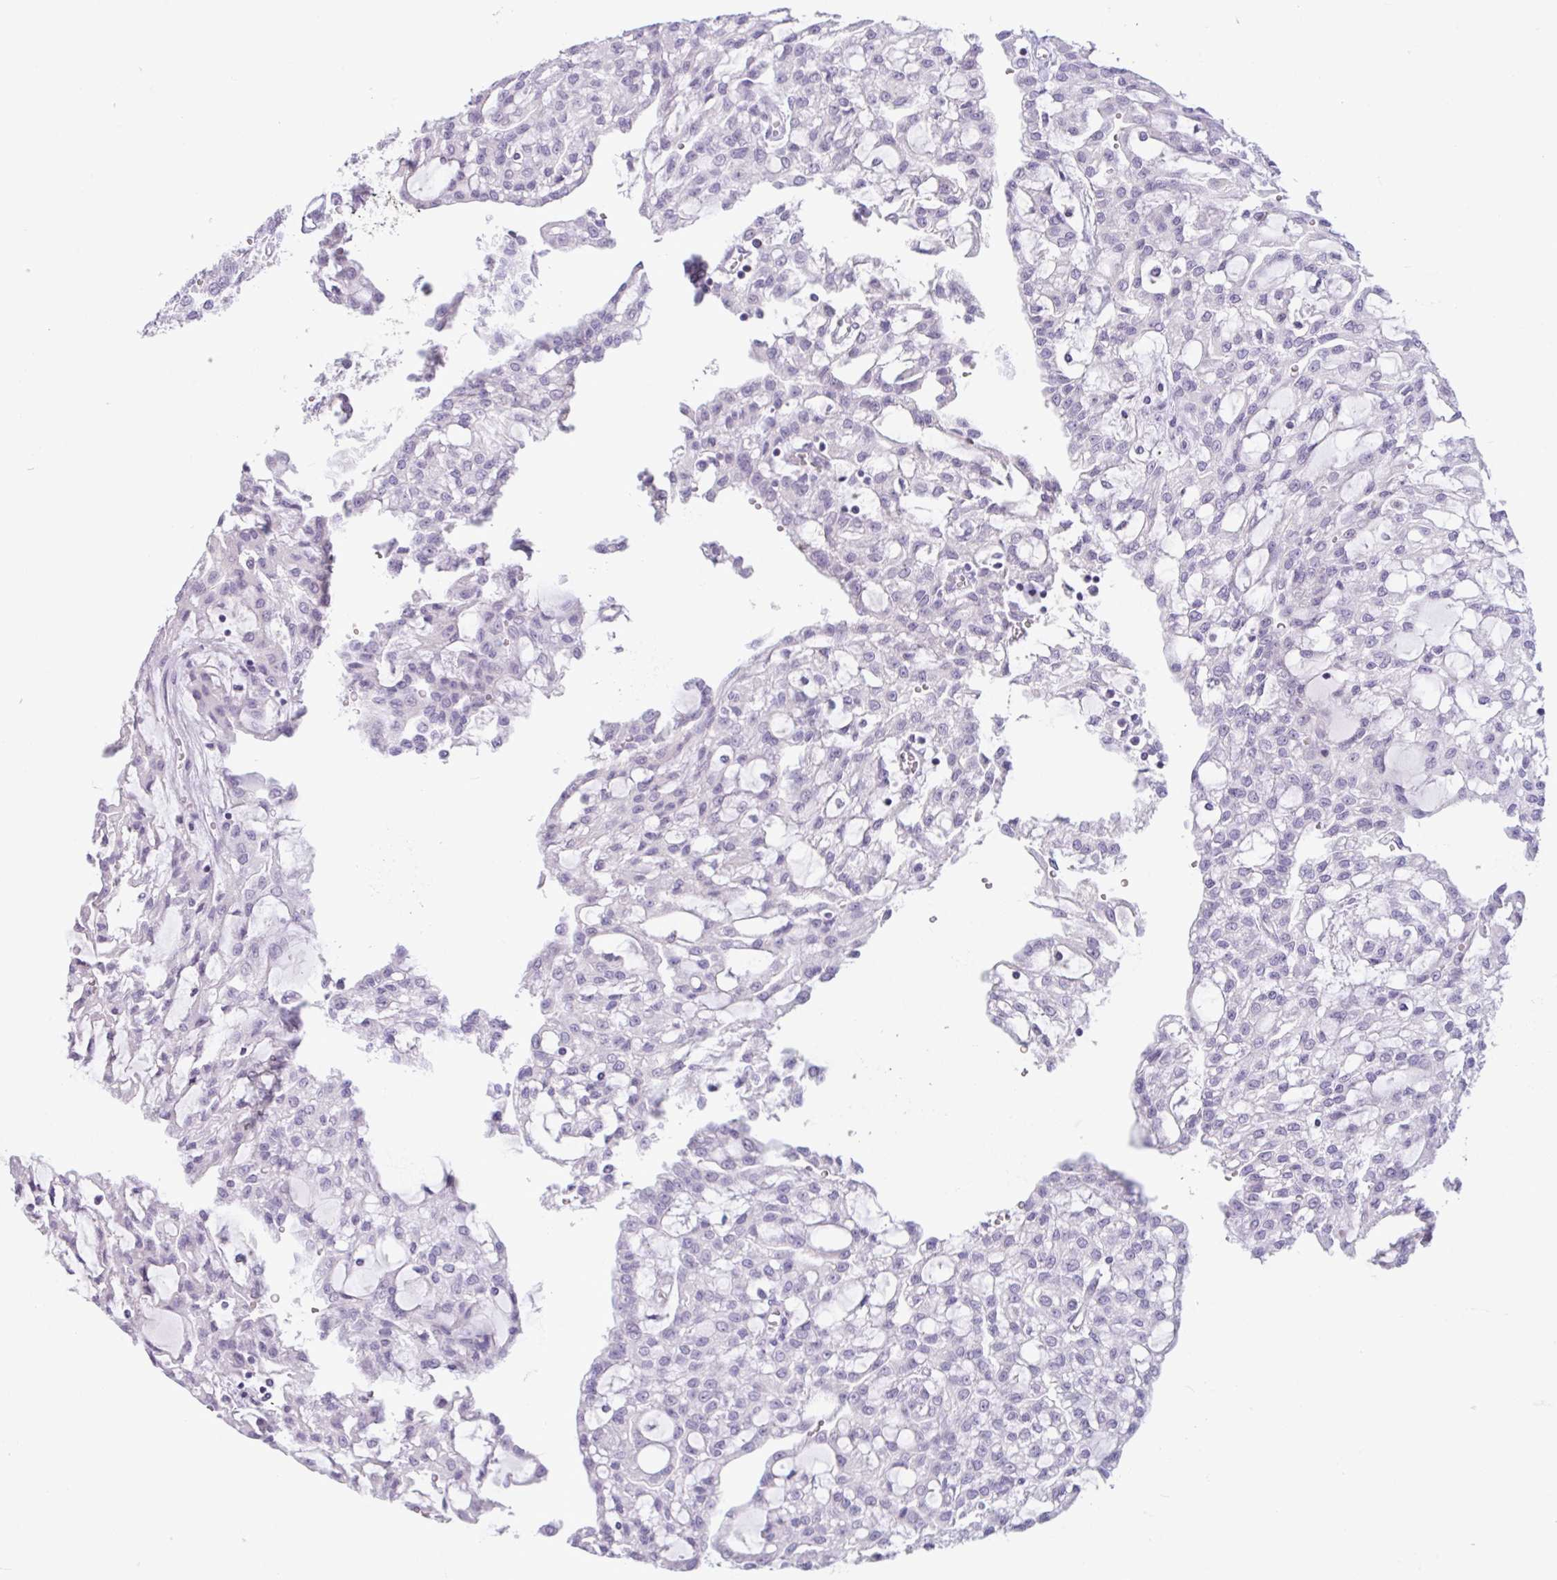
{"staining": {"intensity": "negative", "quantity": "none", "location": "none"}, "tissue": "renal cancer", "cell_type": "Tumor cells", "image_type": "cancer", "snomed": [{"axis": "morphology", "description": "Adenocarcinoma, NOS"}, {"axis": "topography", "description": "Kidney"}], "caption": "This image is of renal adenocarcinoma stained with immunohistochemistry (IHC) to label a protein in brown with the nuclei are counter-stained blue. There is no staining in tumor cells. Brightfield microscopy of immunohistochemistry stained with DAB (3,3'-diaminobenzidine) (brown) and hematoxylin (blue), captured at high magnification.", "gene": "CTSE", "patient": {"sex": "male", "age": 63}}